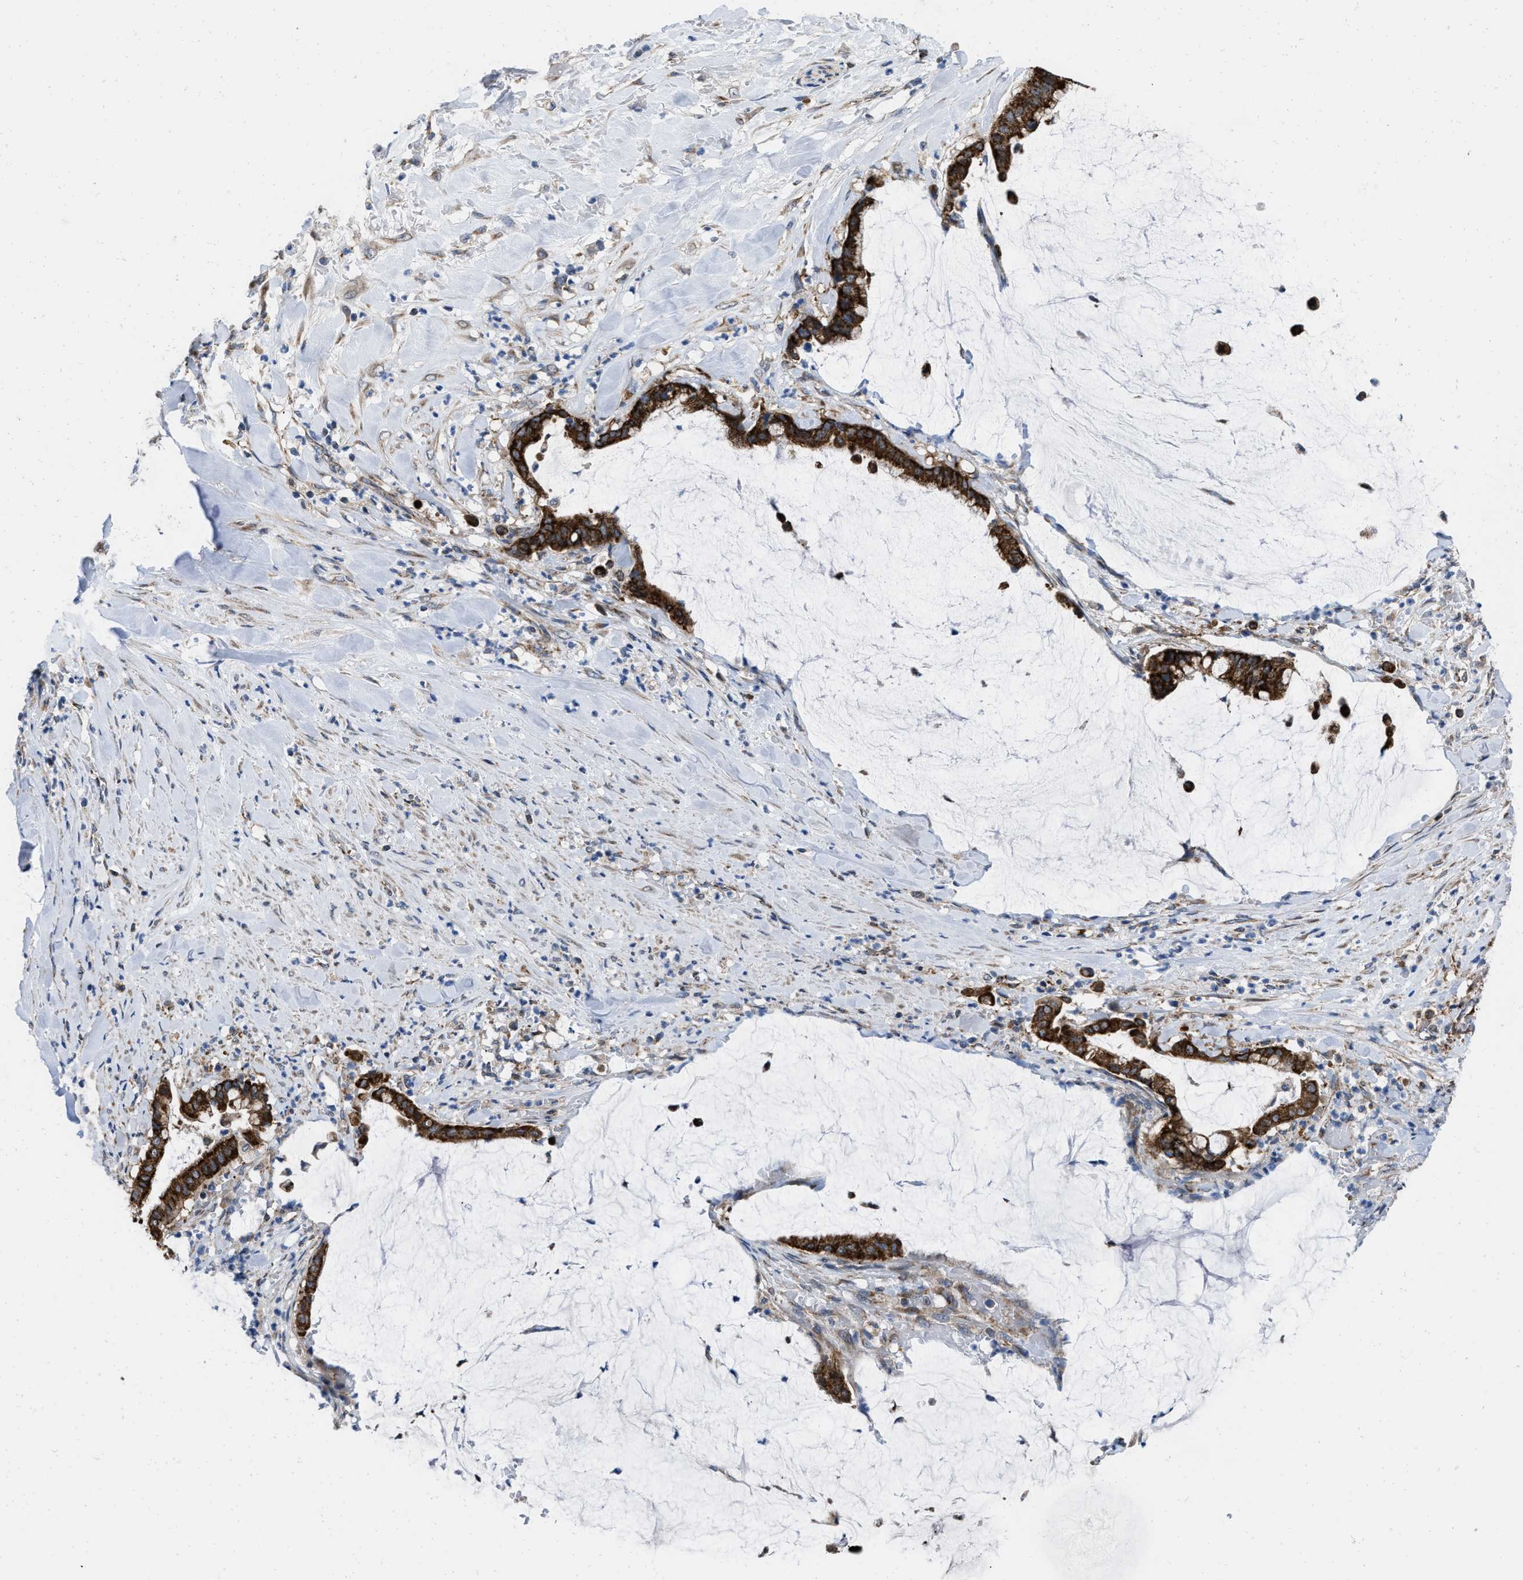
{"staining": {"intensity": "strong", "quantity": ">75%", "location": "cytoplasmic/membranous"}, "tissue": "pancreatic cancer", "cell_type": "Tumor cells", "image_type": "cancer", "snomed": [{"axis": "morphology", "description": "Adenocarcinoma, NOS"}, {"axis": "topography", "description": "Pancreas"}], "caption": "This is an image of IHC staining of pancreatic adenocarcinoma, which shows strong positivity in the cytoplasmic/membranous of tumor cells.", "gene": "AKAP1", "patient": {"sex": "male", "age": 41}}